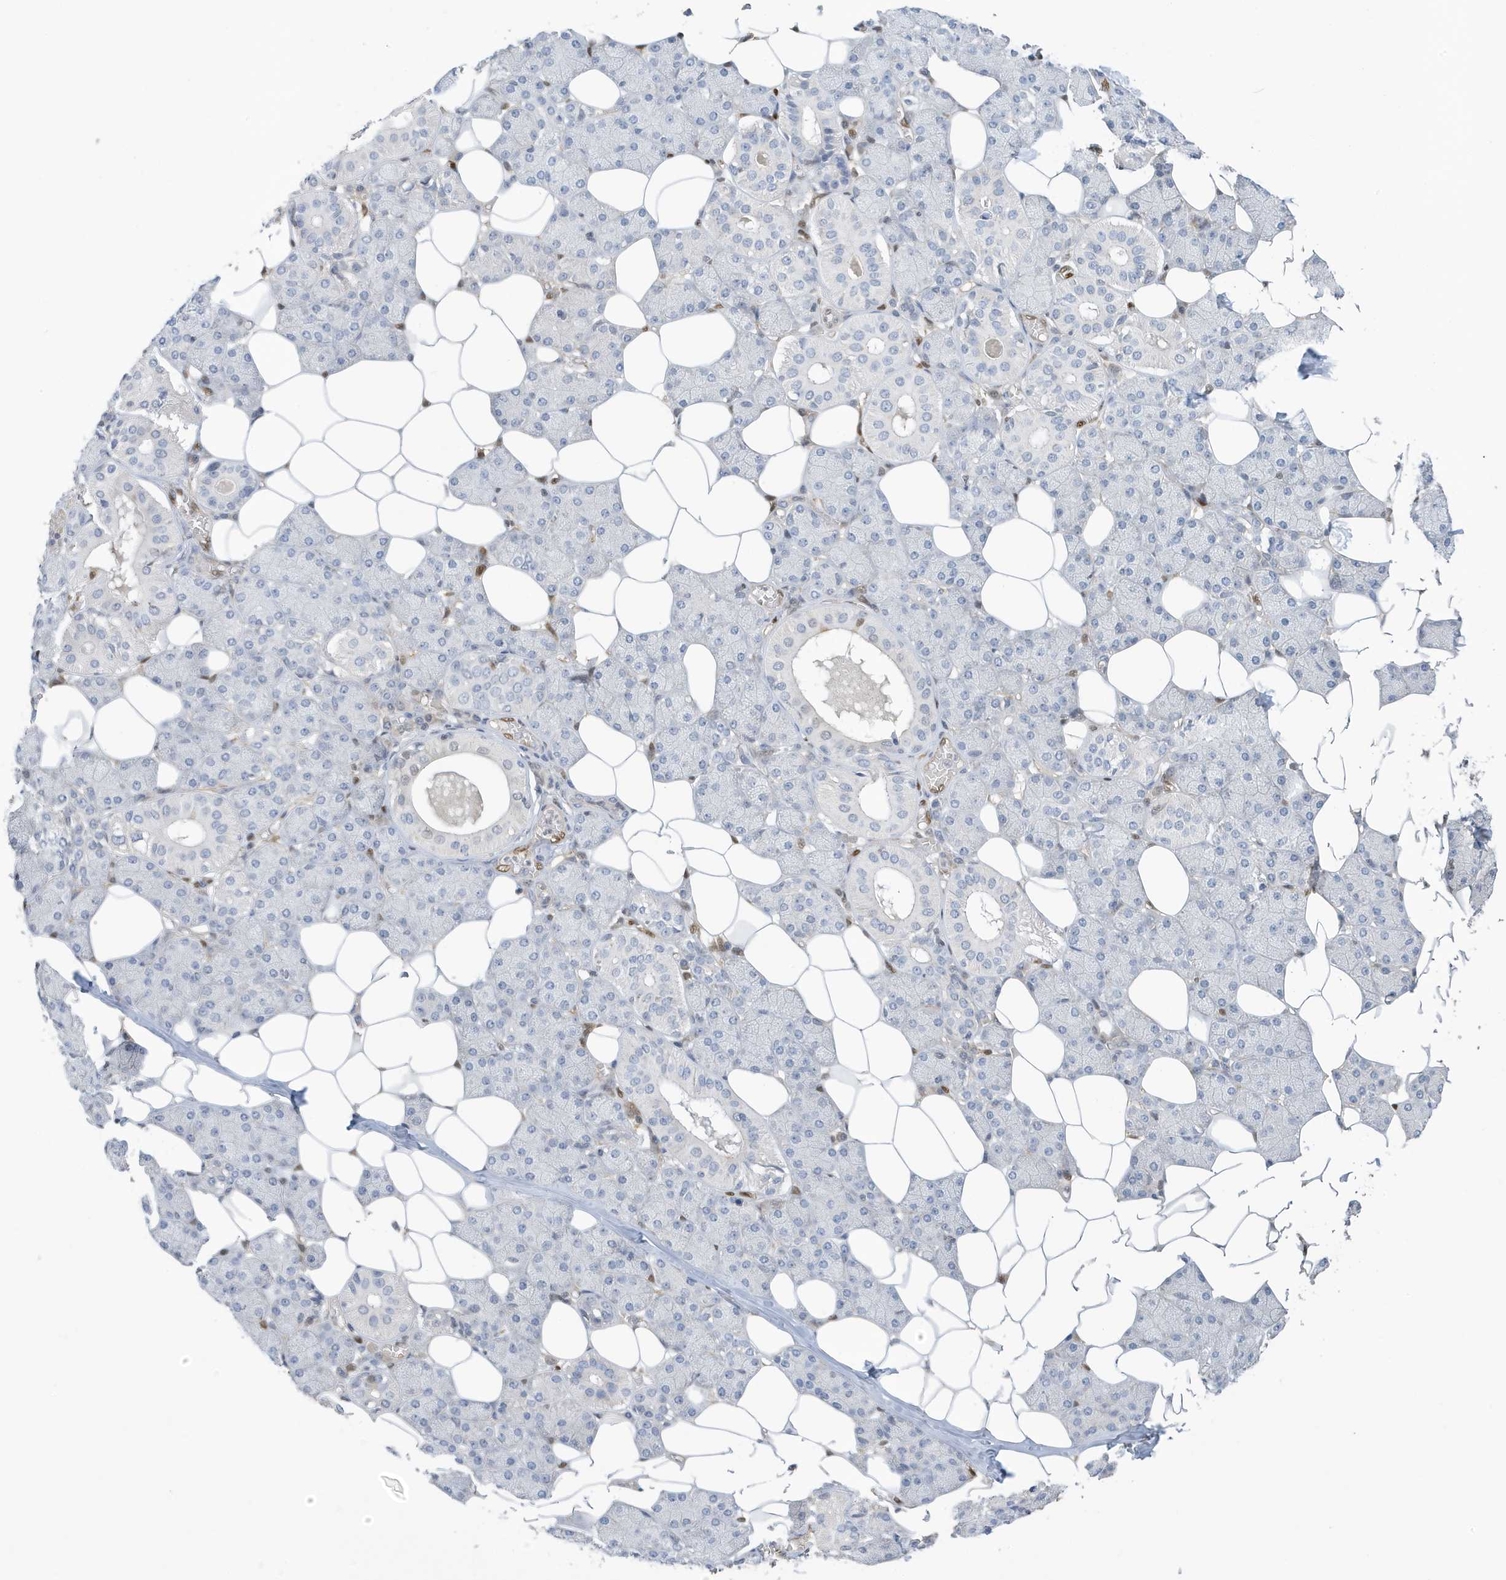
{"staining": {"intensity": "negative", "quantity": "none", "location": "none"}, "tissue": "salivary gland", "cell_type": "Glandular cells", "image_type": "normal", "snomed": [{"axis": "morphology", "description": "Normal tissue, NOS"}, {"axis": "topography", "description": "Salivary gland"}], "caption": "Human salivary gland stained for a protein using IHC exhibits no expression in glandular cells.", "gene": "NCOA7", "patient": {"sex": "female", "age": 33}}